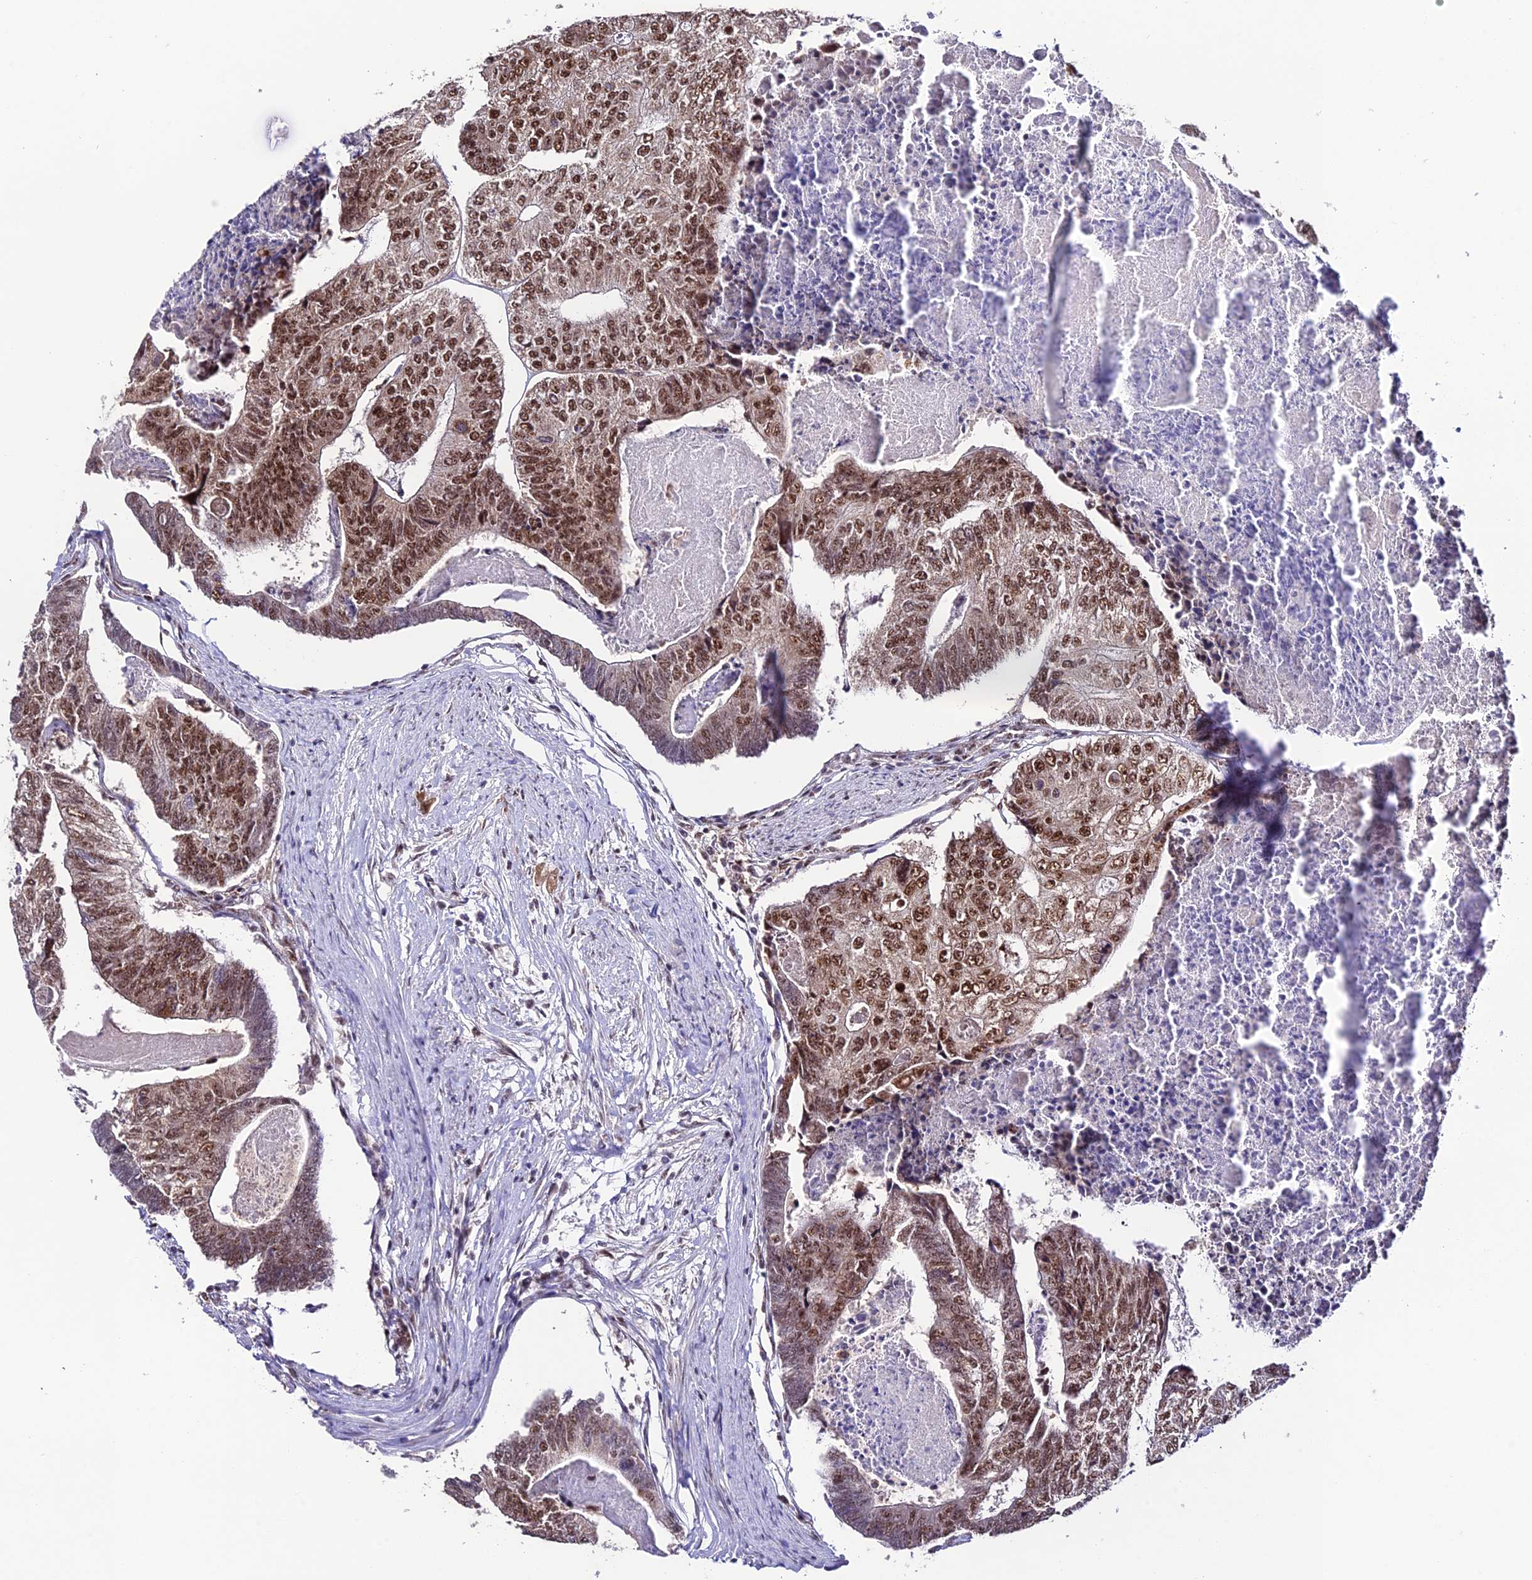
{"staining": {"intensity": "moderate", "quantity": "25%-75%", "location": "nuclear"}, "tissue": "colorectal cancer", "cell_type": "Tumor cells", "image_type": "cancer", "snomed": [{"axis": "morphology", "description": "Adenocarcinoma, NOS"}, {"axis": "topography", "description": "Colon"}], "caption": "Protein expression analysis of colorectal cancer (adenocarcinoma) shows moderate nuclear staining in about 25%-75% of tumor cells.", "gene": "THOC7", "patient": {"sex": "female", "age": 67}}